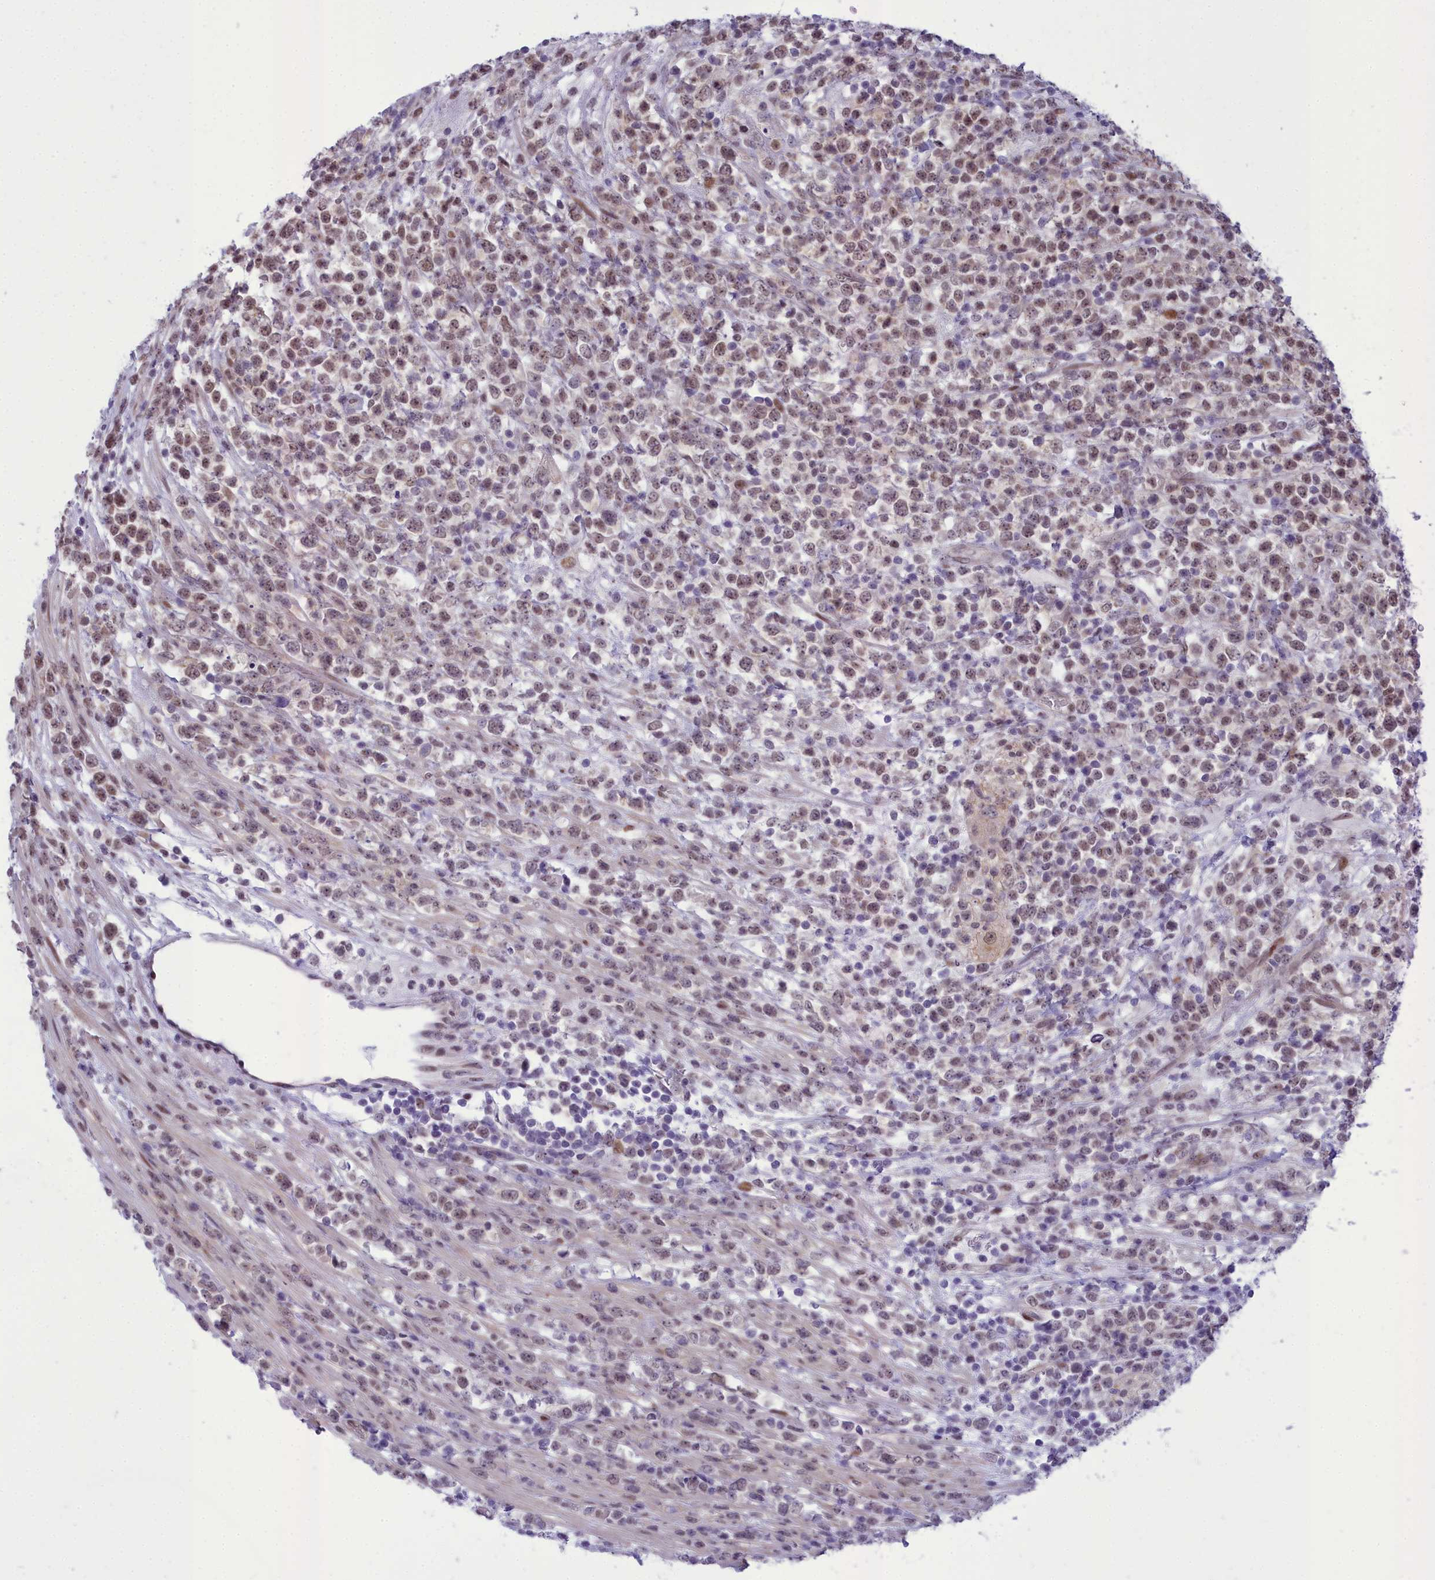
{"staining": {"intensity": "moderate", "quantity": ">75%", "location": "nuclear"}, "tissue": "lymphoma", "cell_type": "Tumor cells", "image_type": "cancer", "snomed": [{"axis": "morphology", "description": "Malignant lymphoma, non-Hodgkin's type, High grade"}, {"axis": "topography", "description": "Colon"}], "caption": "Protein expression analysis of high-grade malignant lymphoma, non-Hodgkin's type displays moderate nuclear staining in approximately >75% of tumor cells. (DAB (3,3'-diaminobenzidine) IHC with brightfield microscopy, high magnification).", "gene": "CEACAM19", "patient": {"sex": "female", "age": 53}}